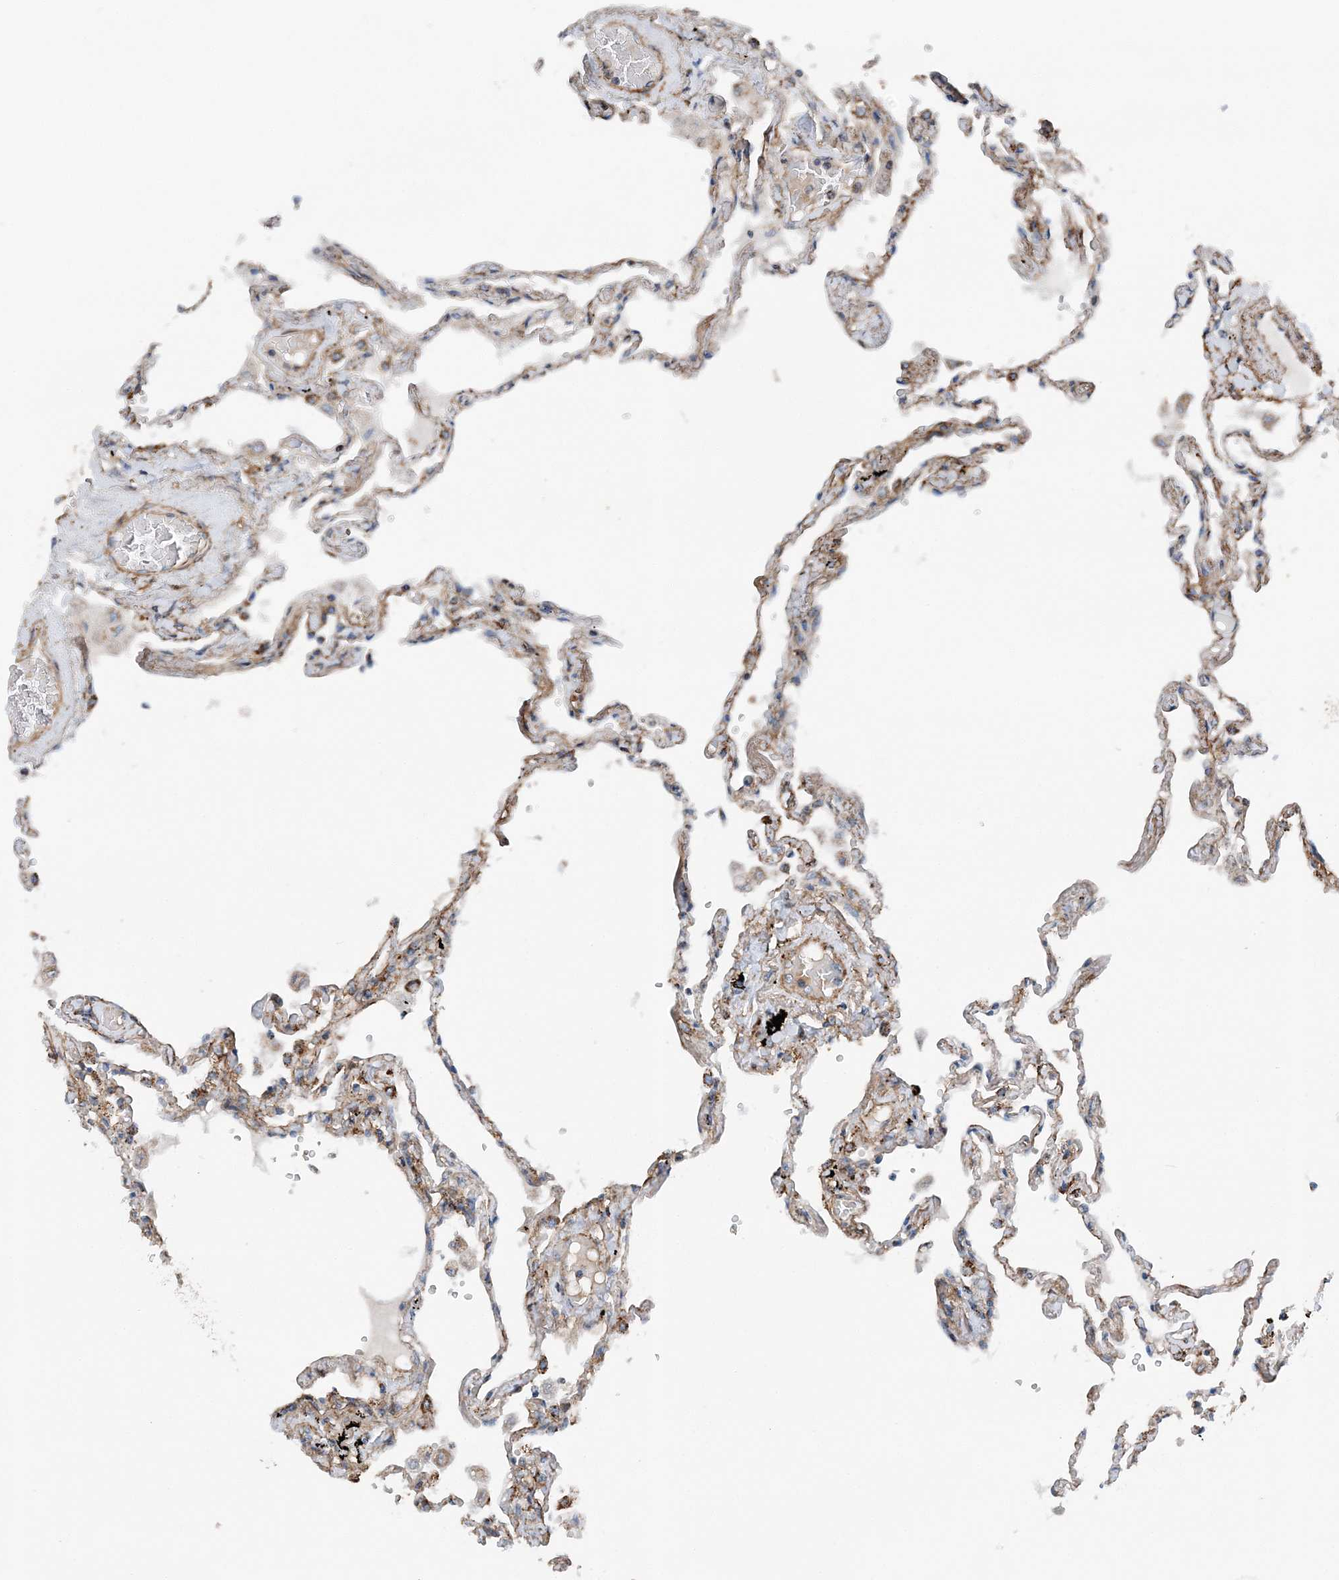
{"staining": {"intensity": "moderate", "quantity": "25%-75%", "location": "cytoplasmic/membranous"}, "tissue": "lung", "cell_type": "Alveolar cells", "image_type": "normal", "snomed": [{"axis": "morphology", "description": "Normal tissue, NOS"}, {"axis": "topography", "description": "Lung"}], "caption": "This image demonstrates IHC staining of benign lung, with medium moderate cytoplasmic/membranous expression in about 25%-75% of alveolar cells.", "gene": "SPRY2", "patient": {"sex": "female", "age": 67}}